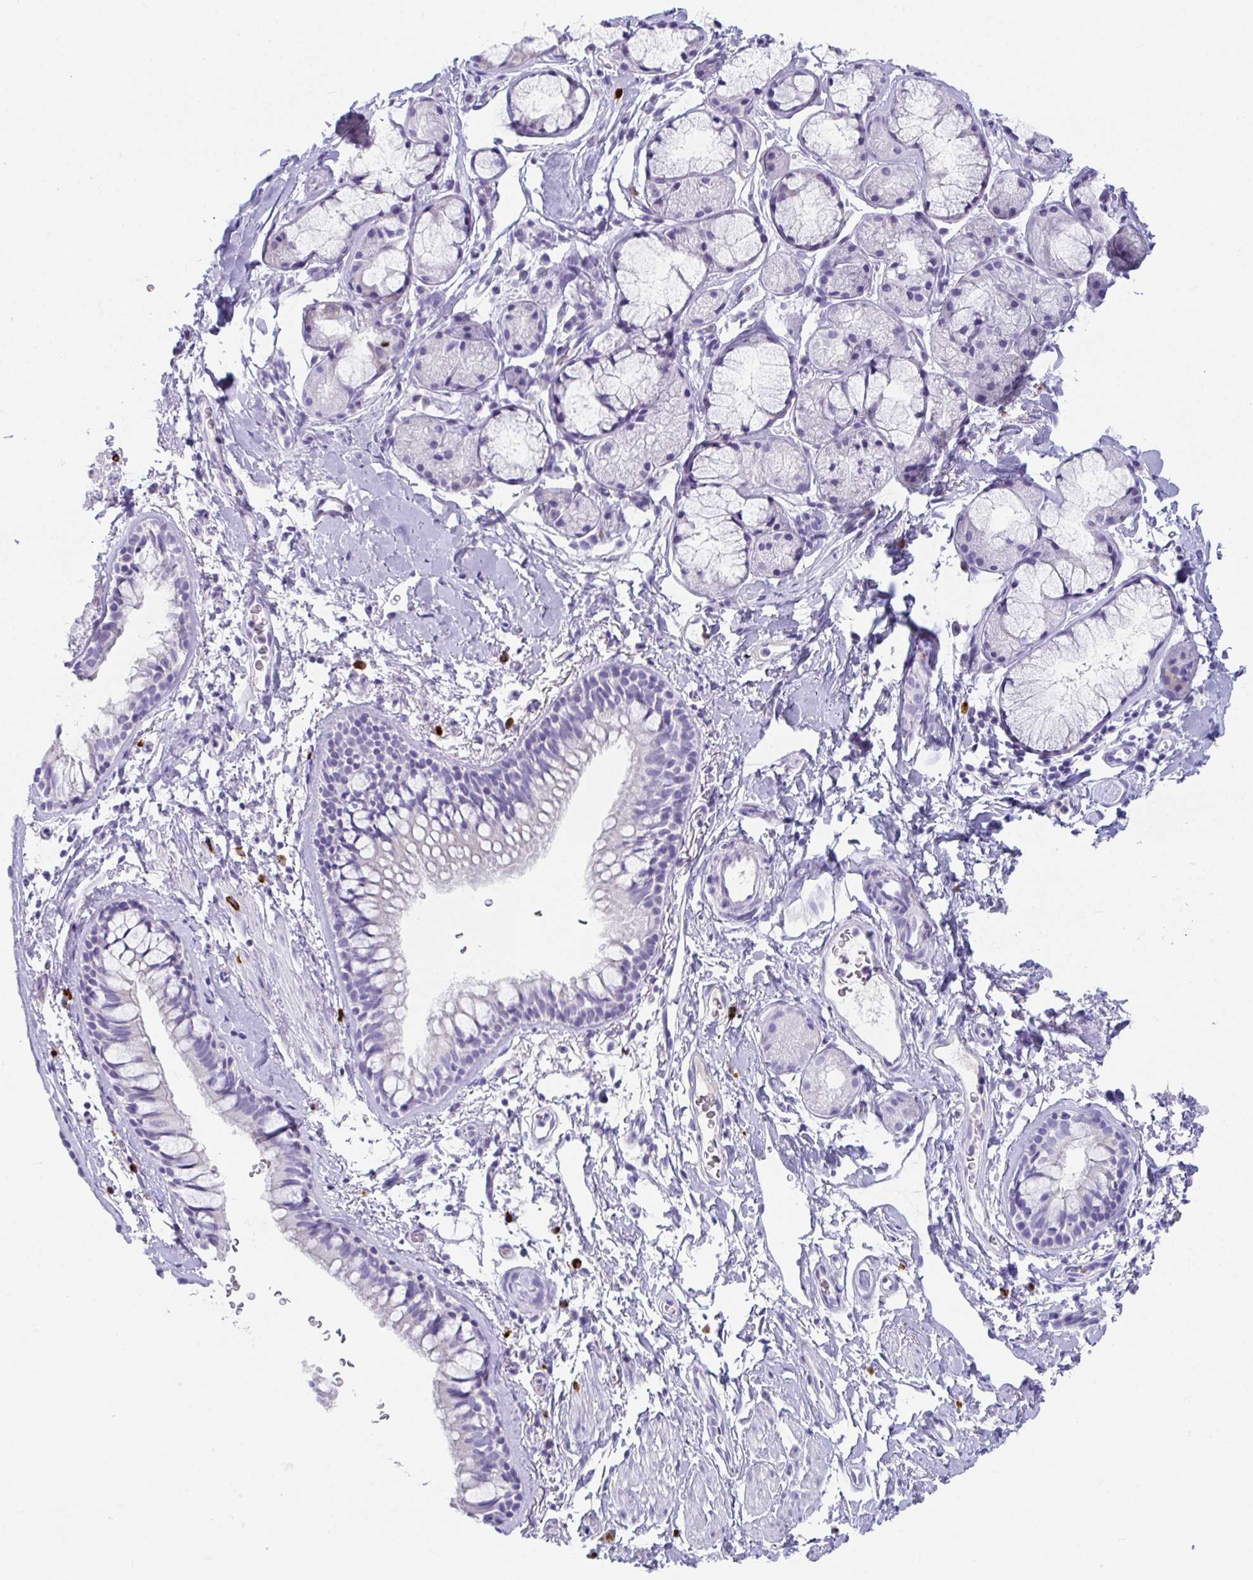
{"staining": {"intensity": "negative", "quantity": "none", "location": "none"}, "tissue": "bronchus", "cell_type": "Respiratory epithelial cells", "image_type": "normal", "snomed": [{"axis": "morphology", "description": "Normal tissue, NOS"}, {"axis": "topography", "description": "Lymph node"}, {"axis": "topography", "description": "Cartilage tissue"}, {"axis": "topography", "description": "Bronchus"}], "caption": "Bronchus was stained to show a protein in brown. There is no significant positivity in respiratory epithelial cells.", "gene": "PLA2G1B", "patient": {"sex": "female", "age": 70}}